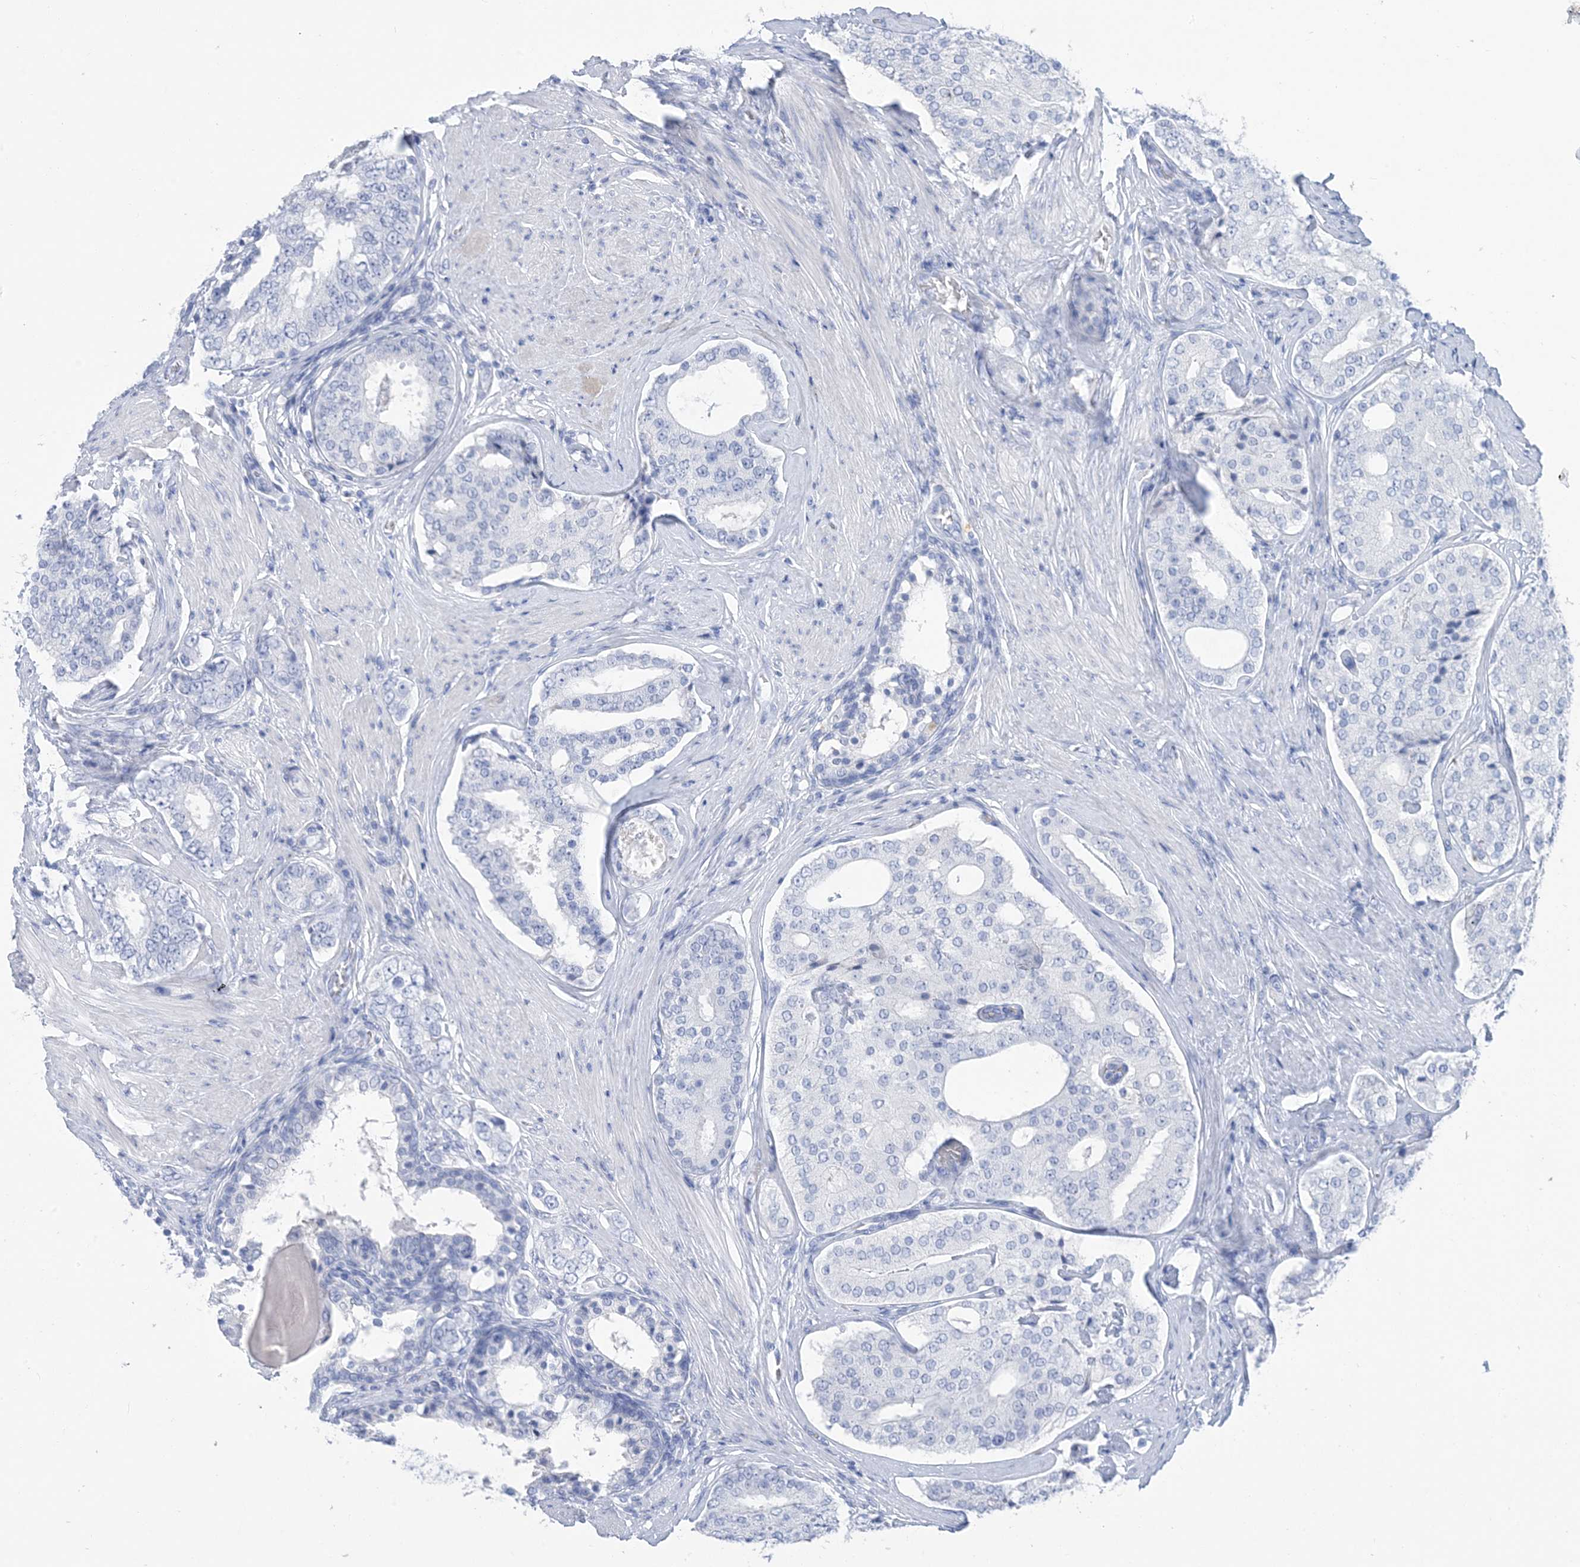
{"staining": {"intensity": "negative", "quantity": "none", "location": "none"}, "tissue": "prostate cancer", "cell_type": "Tumor cells", "image_type": "cancer", "snomed": [{"axis": "morphology", "description": "Adenocarcinoma, High grade"}, {"axis": "topography", "description": "Prostate"}], "caption": "IHC micrograph of prostate cancer stained for a protein (brown), which reveals no expression in tumor cells.", "gene": "SH3YL1", "patient": {"sex": "male", "age": 56}}